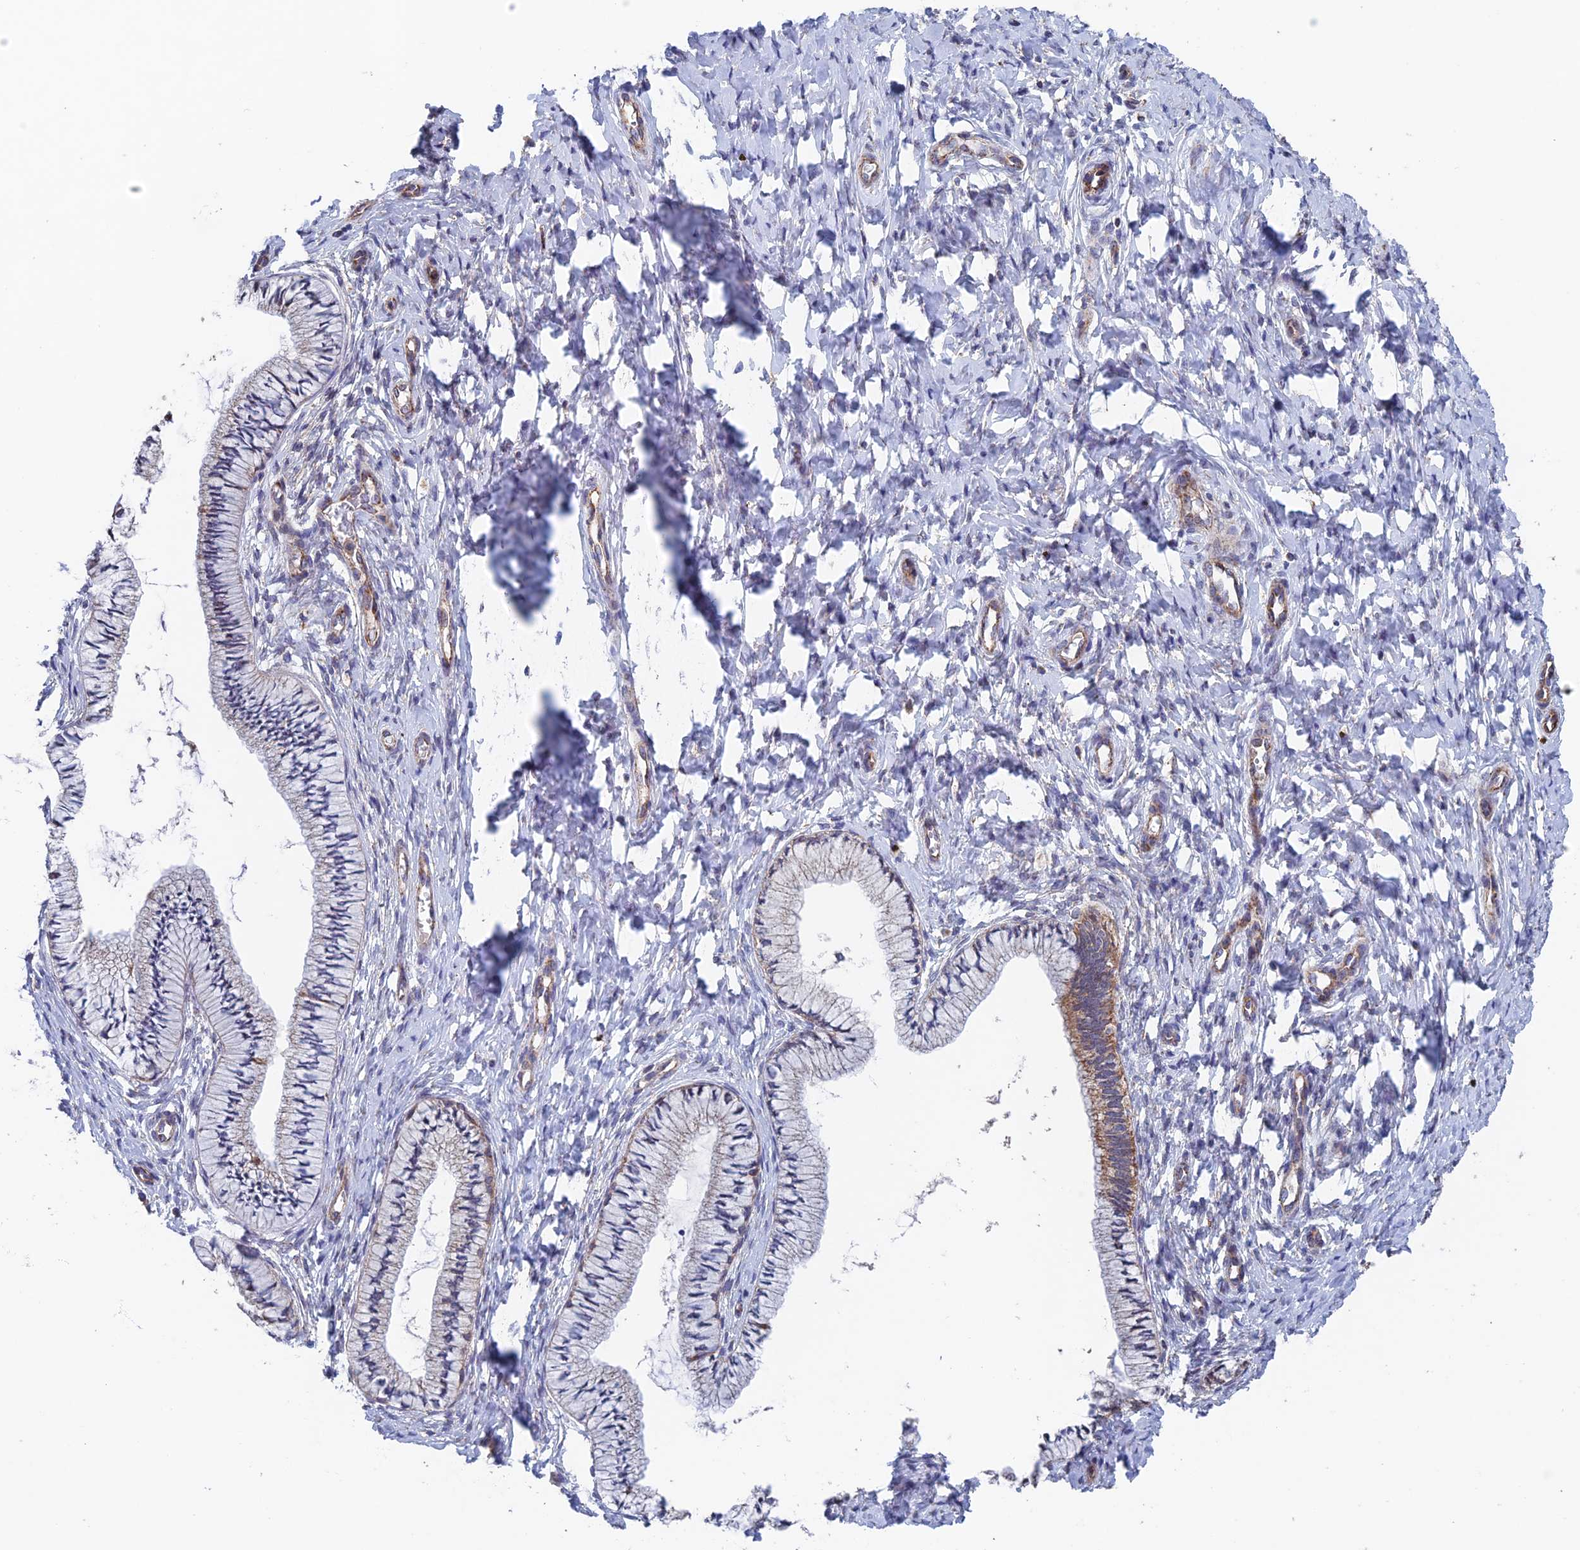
{"staining": {"intensity": "moderate", "quantity": "<25%", "location": "cytoplasmic/membranous"}, "tissue": "cervix", "cell_type": "Glandular cells", "image_type": "normal", "snomed": [{"axis": "morphology", "description": "Normal tissue, NOS"}, {"axis": "topography", "description": "Cervix"}], "caption": "This photomicrograph reveals unremarkable cervix stained with immunohistochemistry to label a protein in brown. The cytoplasmic/membranous of glandular cells show moderate positivity for the protein. Nuclei are counter-stained blue.", "gene": "MRPL1", "patient": {"sex": "female", "age": 36}}